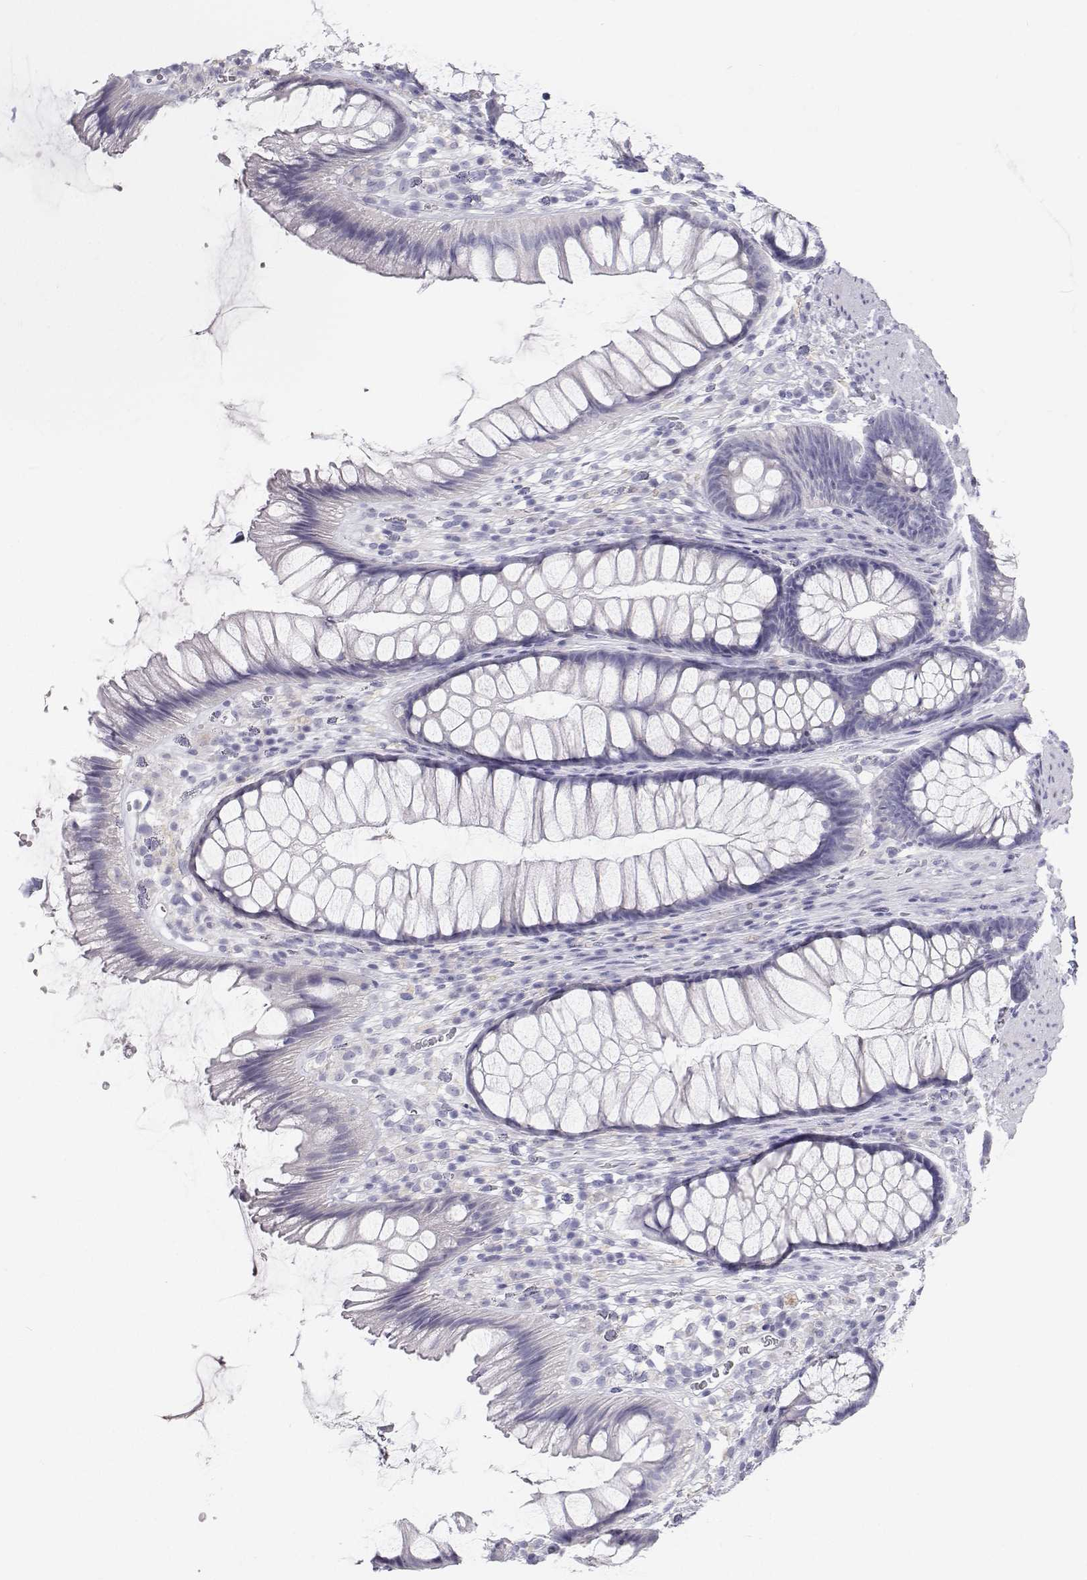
{"staining": {"intensity": "negative", "quantity": "none", "location": "none"}, "tissue": "rectum", "cell_type": "Glandular cells", "image_type": "normal", "snomed": [{"axis": "morphology", "description": "Normal tissue, NOS"}, {"axis": "topography", "description": "Rectum"}], "caption": "DAB immunohistochemical staining of benign rectum shows no significant expression in glandular cells.", "gene": "TTN", "patient": {"sex": "male", "age": 53}}